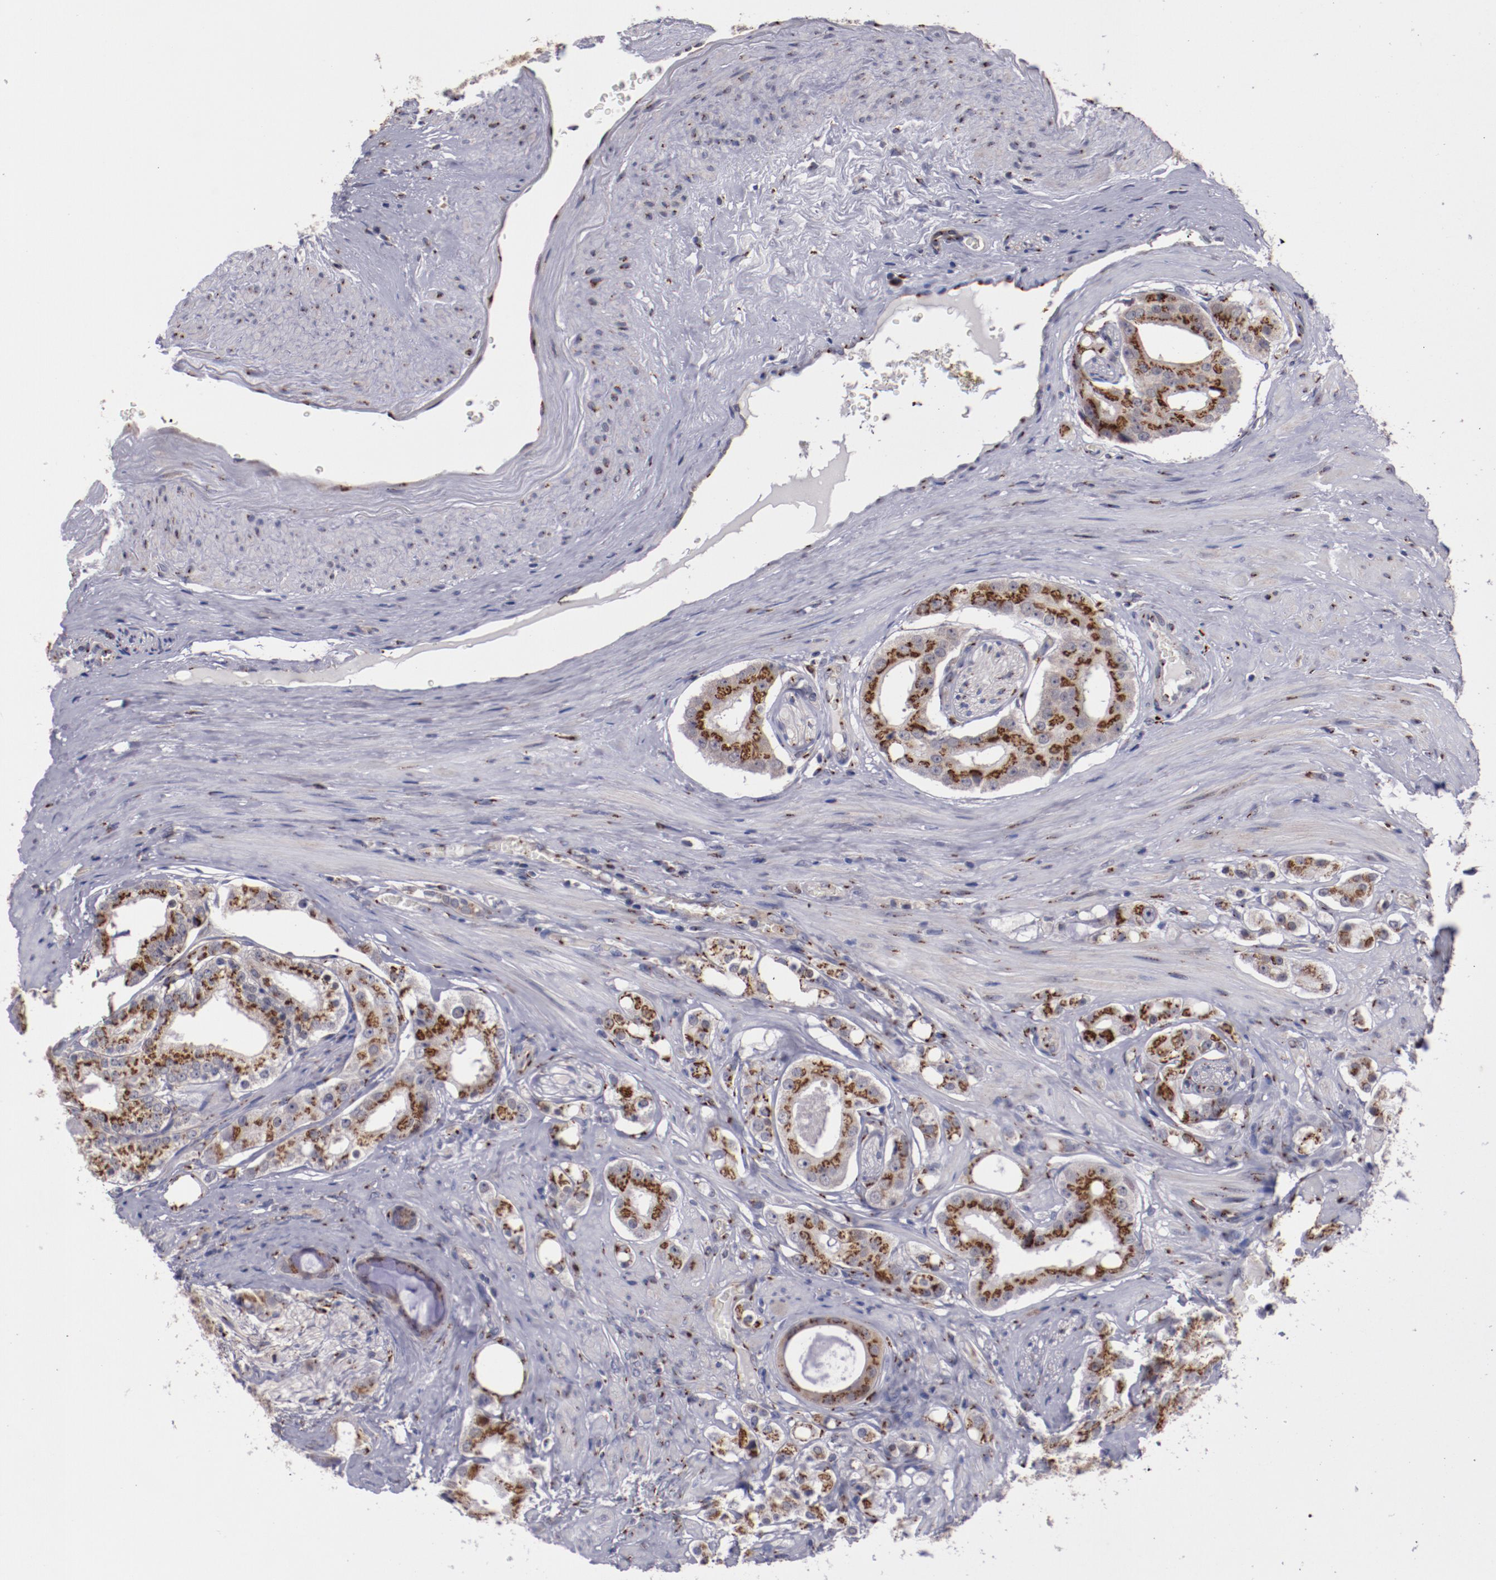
{"staining": {"intensity": "strong", "quantity": ">75%", "location": "cytoplasmic/membranous"}, "tissue": "prostate cancer", "cell_type": "Tumor cells", "image_type": "cancer", "snomed": [{"axis": "morphology", "description": "Adenocarcinoma, High grade"}, {"axis": "topography", "description": "Prostate"}], "caption": "Human adenocarcinoma (high-grade) (prostate) stained for a protein (brown) reveals strong cytoplasmic/membranous positive staining in about >75% of tumor cells.", "gene": "GOLIM4", "patient": {"sex": "male", "age": 68}}